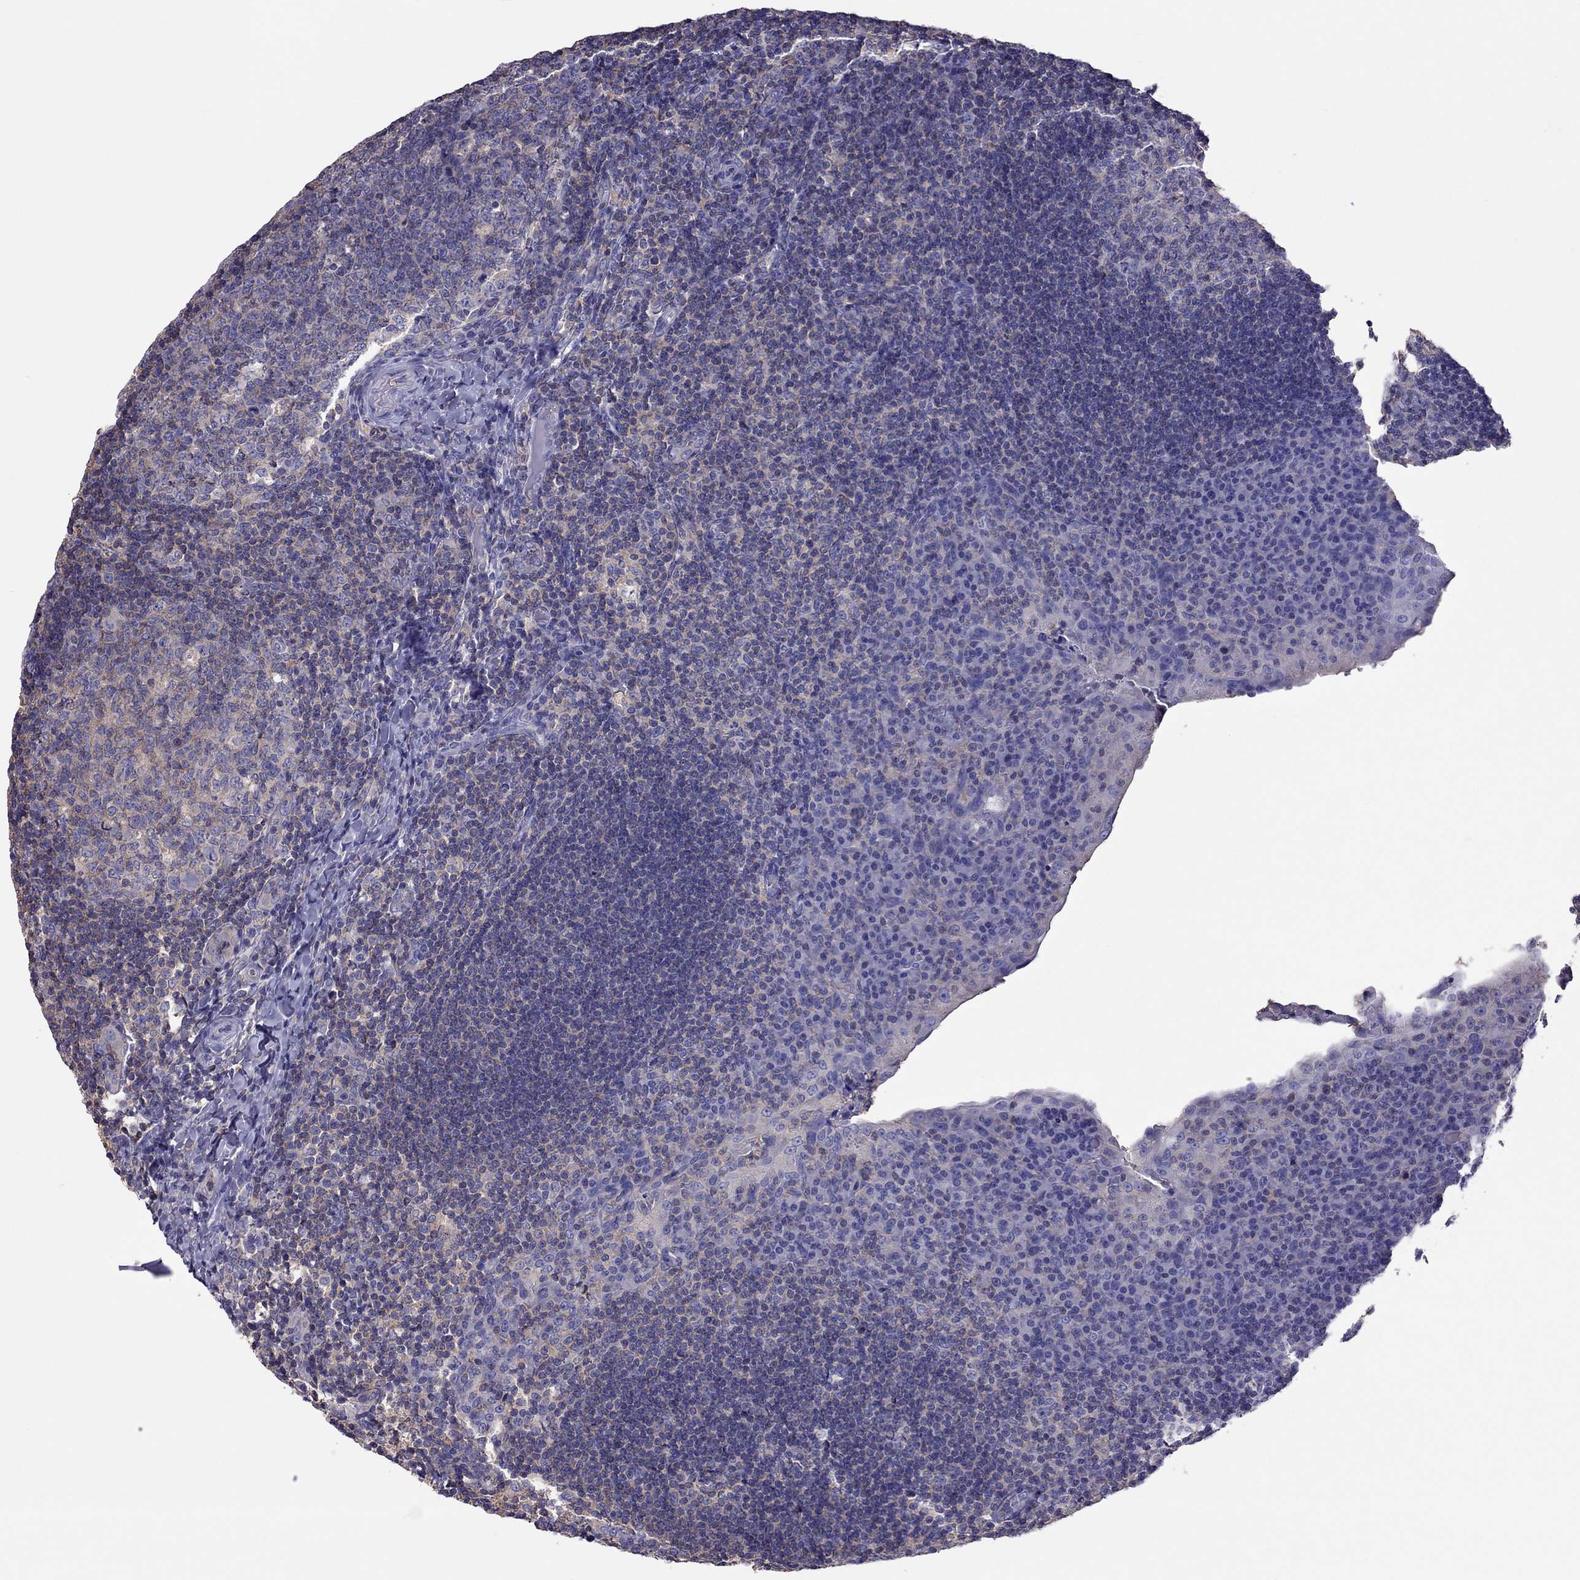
{"staining": {"intensity": "negative", "quantity": "none", "location": "none"}, "tissue": "tonsil", "cell_type": "Germinal center cells", "image_type": "normal", "snomed": [{"axis": "morphology", "description": "Normal tissue, NOS"}, {"axis": "topography", "description": "Tonsil"}], "caption": "Micrograph shows no significant protein staining in germinal center cells of benign tonsil.", "gene": "TEX22", "patient": {"sex": "male", "age": 17}}